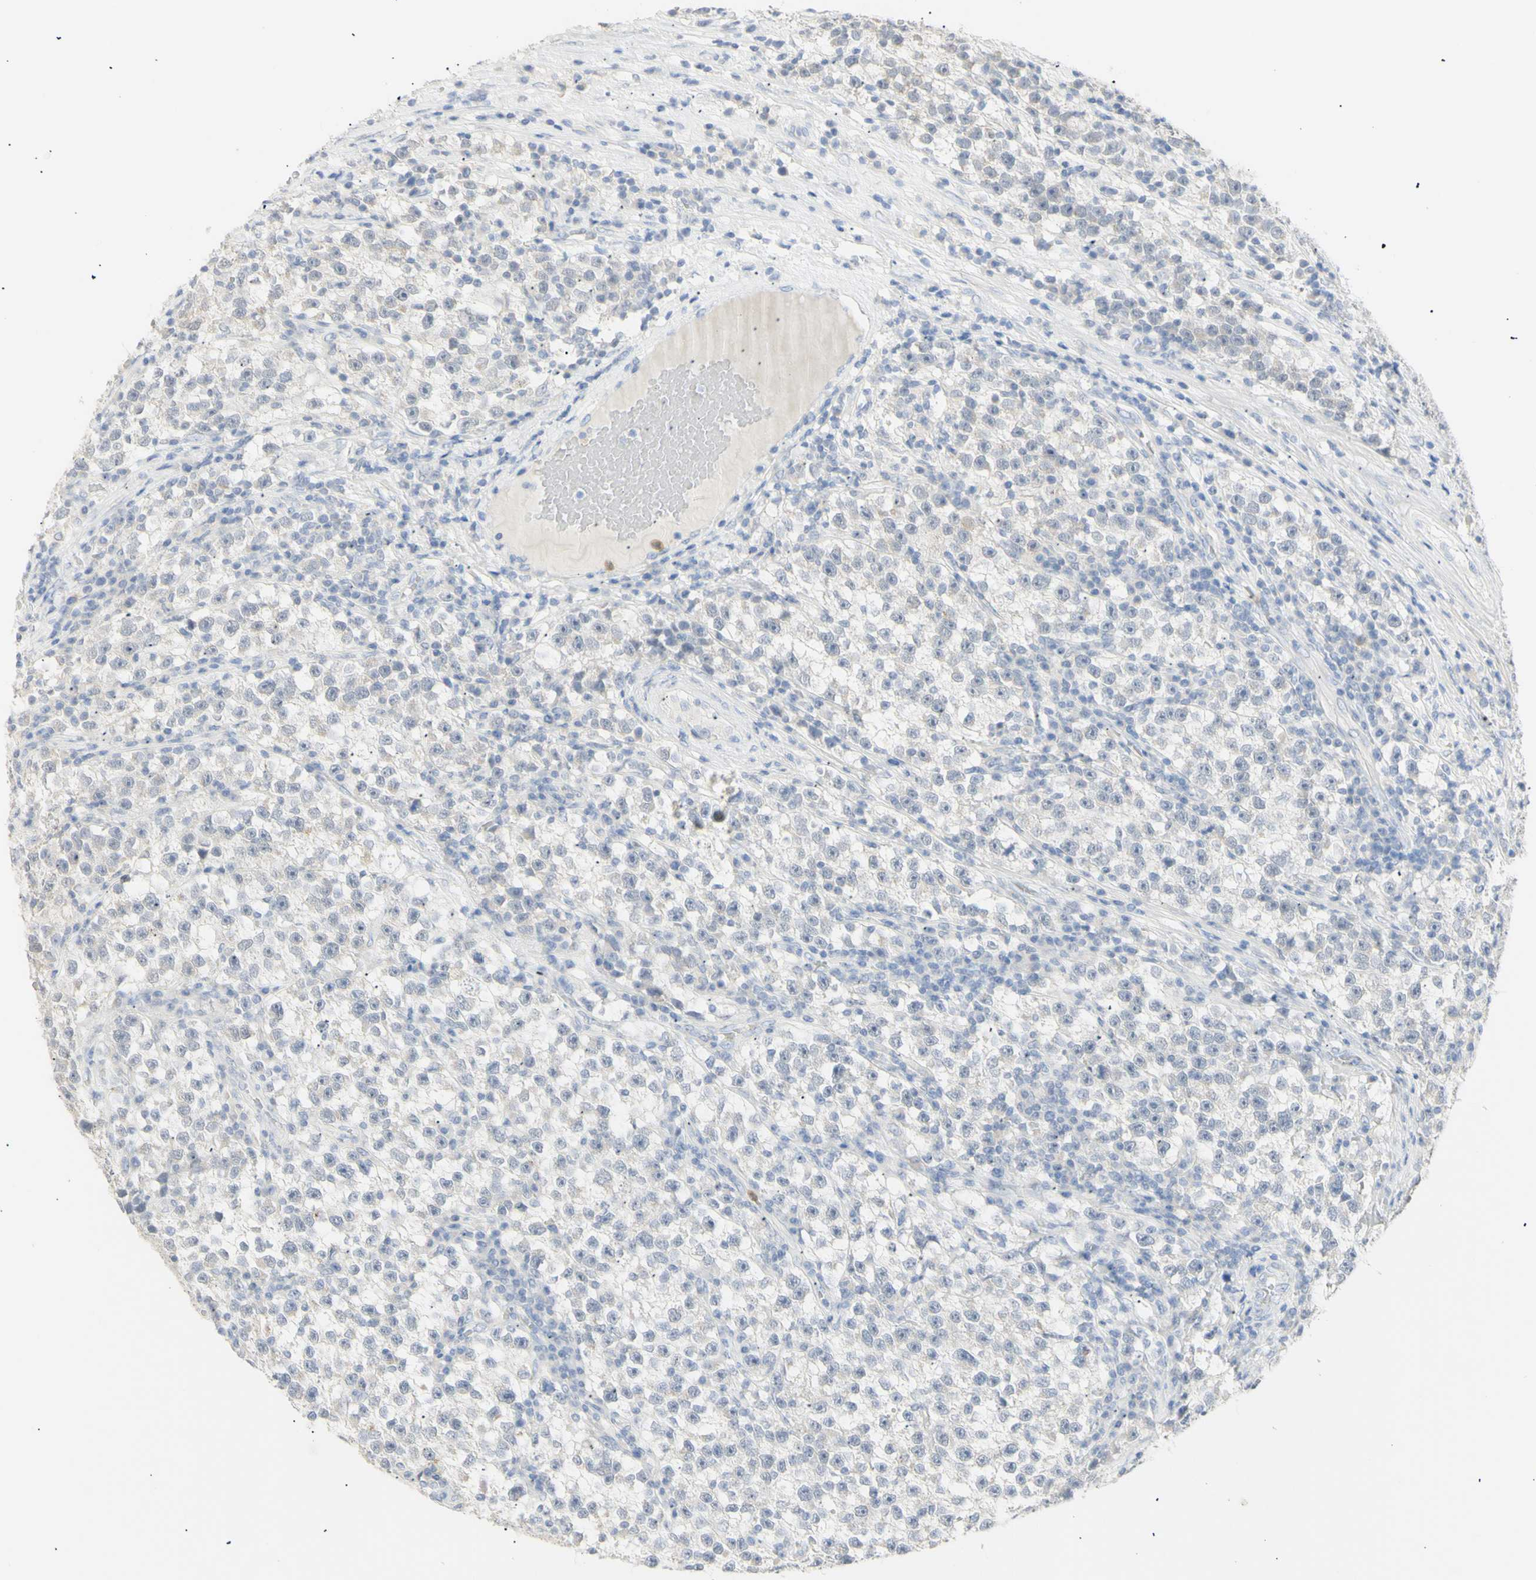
{"staining": {"intensity": "negative", "quantity": "none", "location": "none"}, "tissue": "testis cancer", "cell_type": "Tumor cells", "image_type": "cancer", "snomed": [{"axis": "morphology", "description": "Seminoma, NOS"}, {"axis": "topography", "description": "Testis"}], "caption": "Immunohistochemistry photomicrograph of neoplastic tissue: human seminoma (testis) stained with DAB (3,3'-diaminobenzidine) reveals no significant protein positivity in tumor cells. The staining was performed using DAB (3,3'-diaminobenzidine) to visualize the protein expression in brown, while the nuclei were stained in blue with hematoxylin (Magnification: 20x).", "gene": "B4GALNT3", "patient": {"sex": "male", "age": 22}}